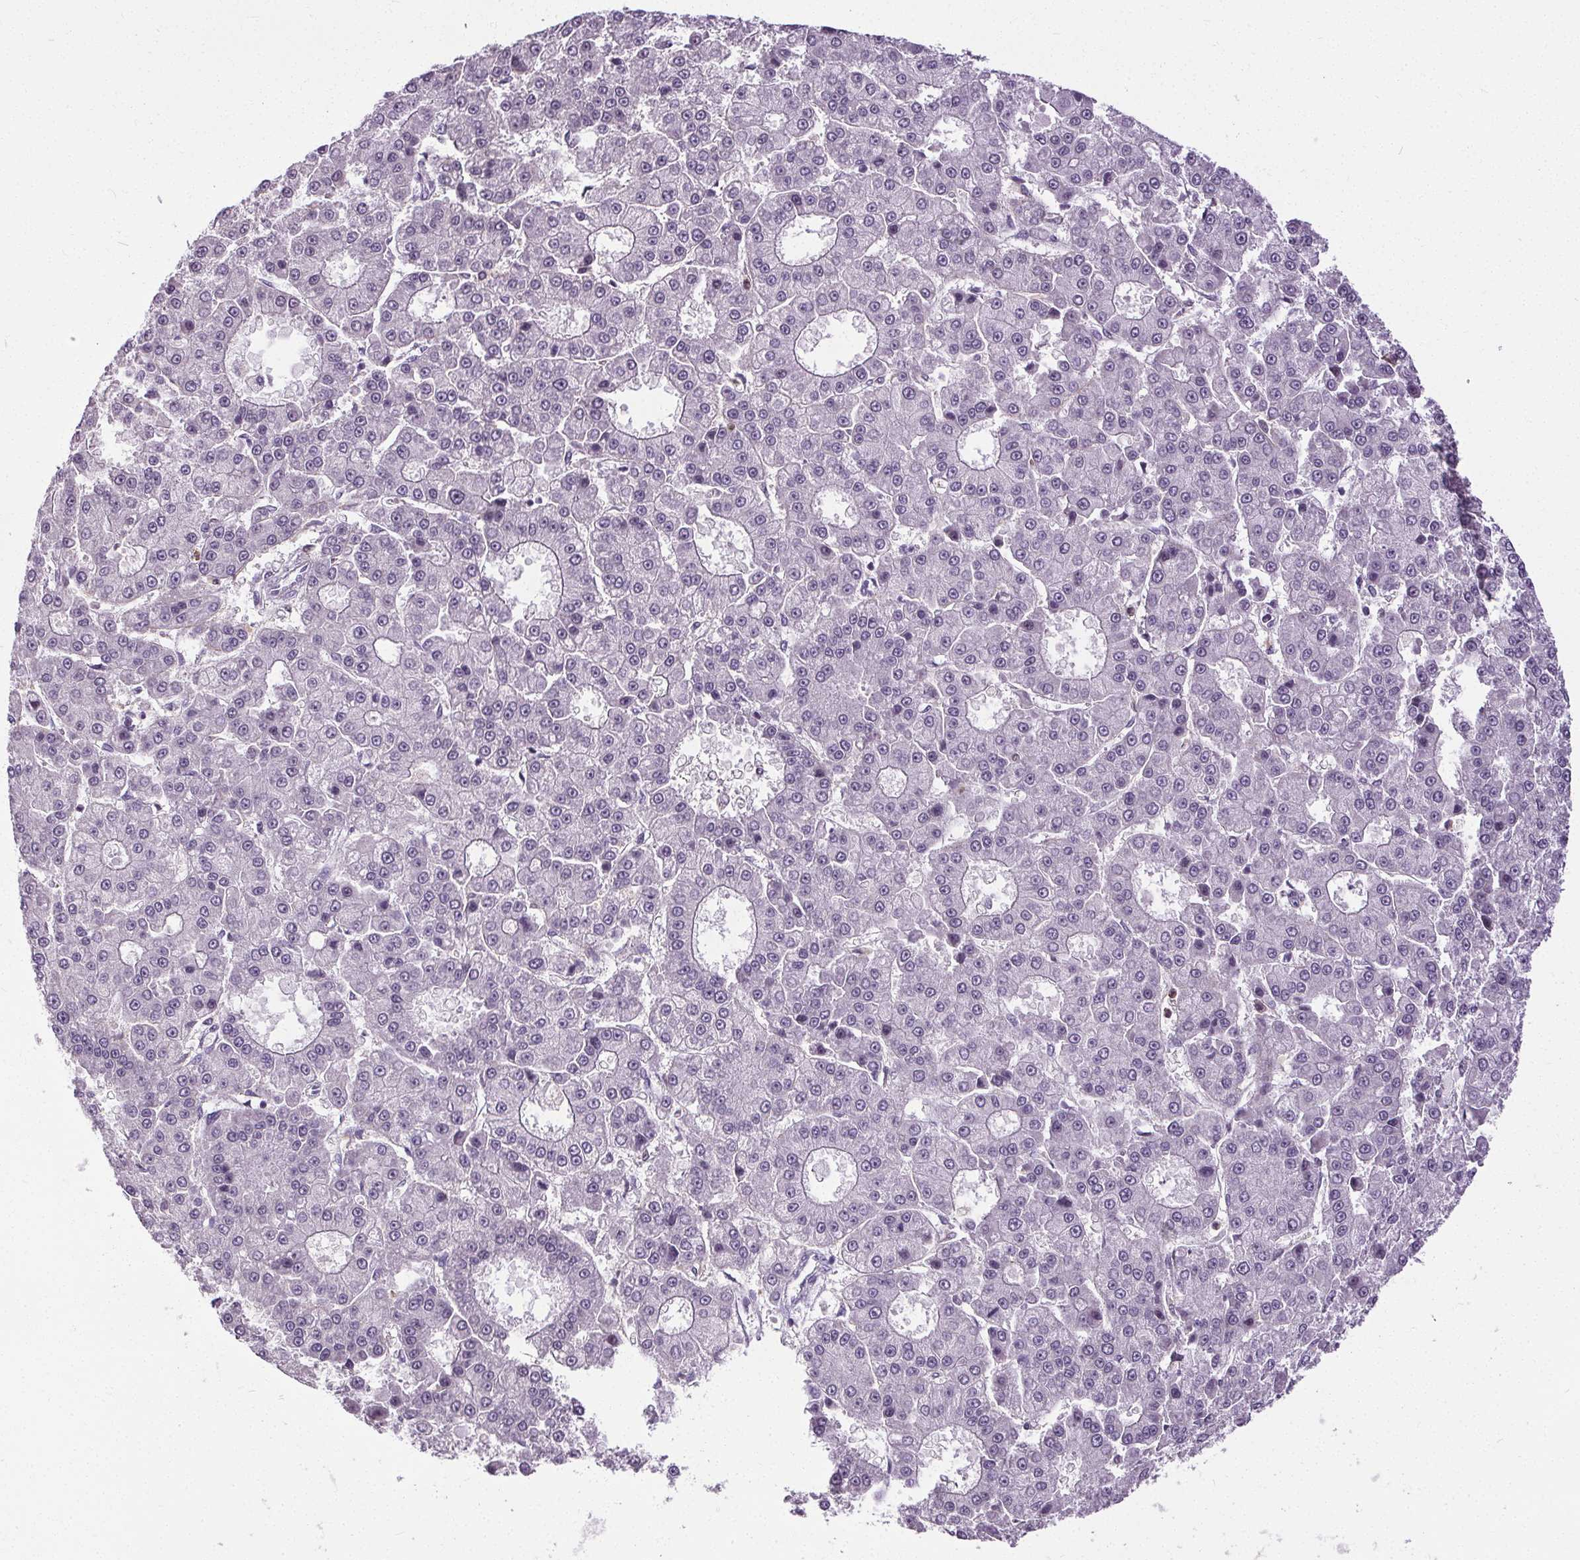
{"staining": {"intensity": "negative", "quantity": "none", "location": "none"}, "tissue": "liver cancer", "cell_type": "Tumor cells", "image_type": "cancer", "snomed": [{"axis": "morphology", "description": "Carcinoma, Hepatocellular, NOS"}, {"axis": "topography", "description": "Liver"}], "caption": "An image of liver cancer (hepatocellular carcinoma) stained for a protein reveals no brown staining in tumor cells.", "gene": "TMEM240", "patient": {"sex": "male", "age": 70}}